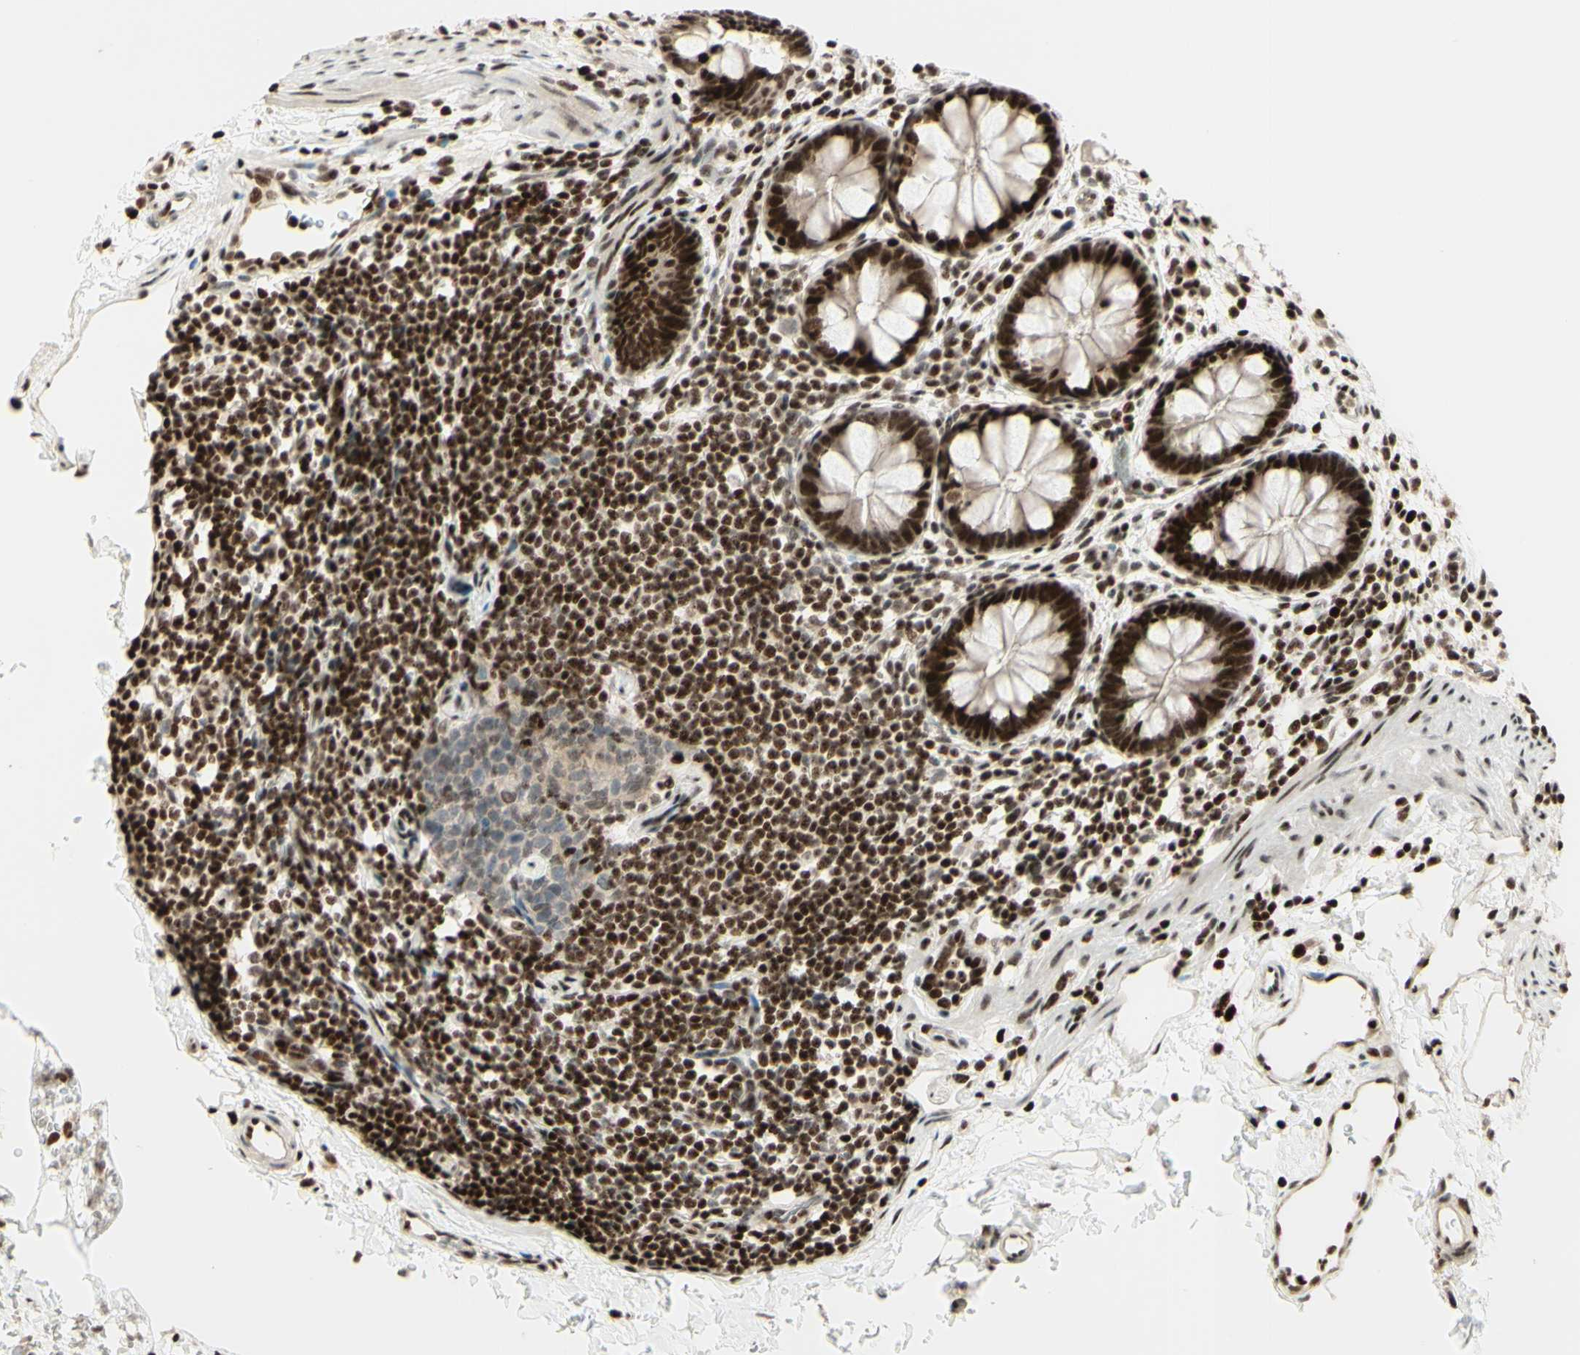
{"staining": {"intensity": "strong", "quantity": ">75%", "location": "nuclear"}, "tissue": "rectum", "cell_type": "Glandular cells", "image_type": "normal", "snomed": [{"axis": "morphology", "description": "Normal tissue, NOS"}, {"axis": "topography", "description": "Rectum"}], "caption": "An image of human rectum stained for a protein reveals strong nuclear brown staining in glandular cells.", "gene": "CDKL5", "patient": {"sex": "female", "age": 24}}